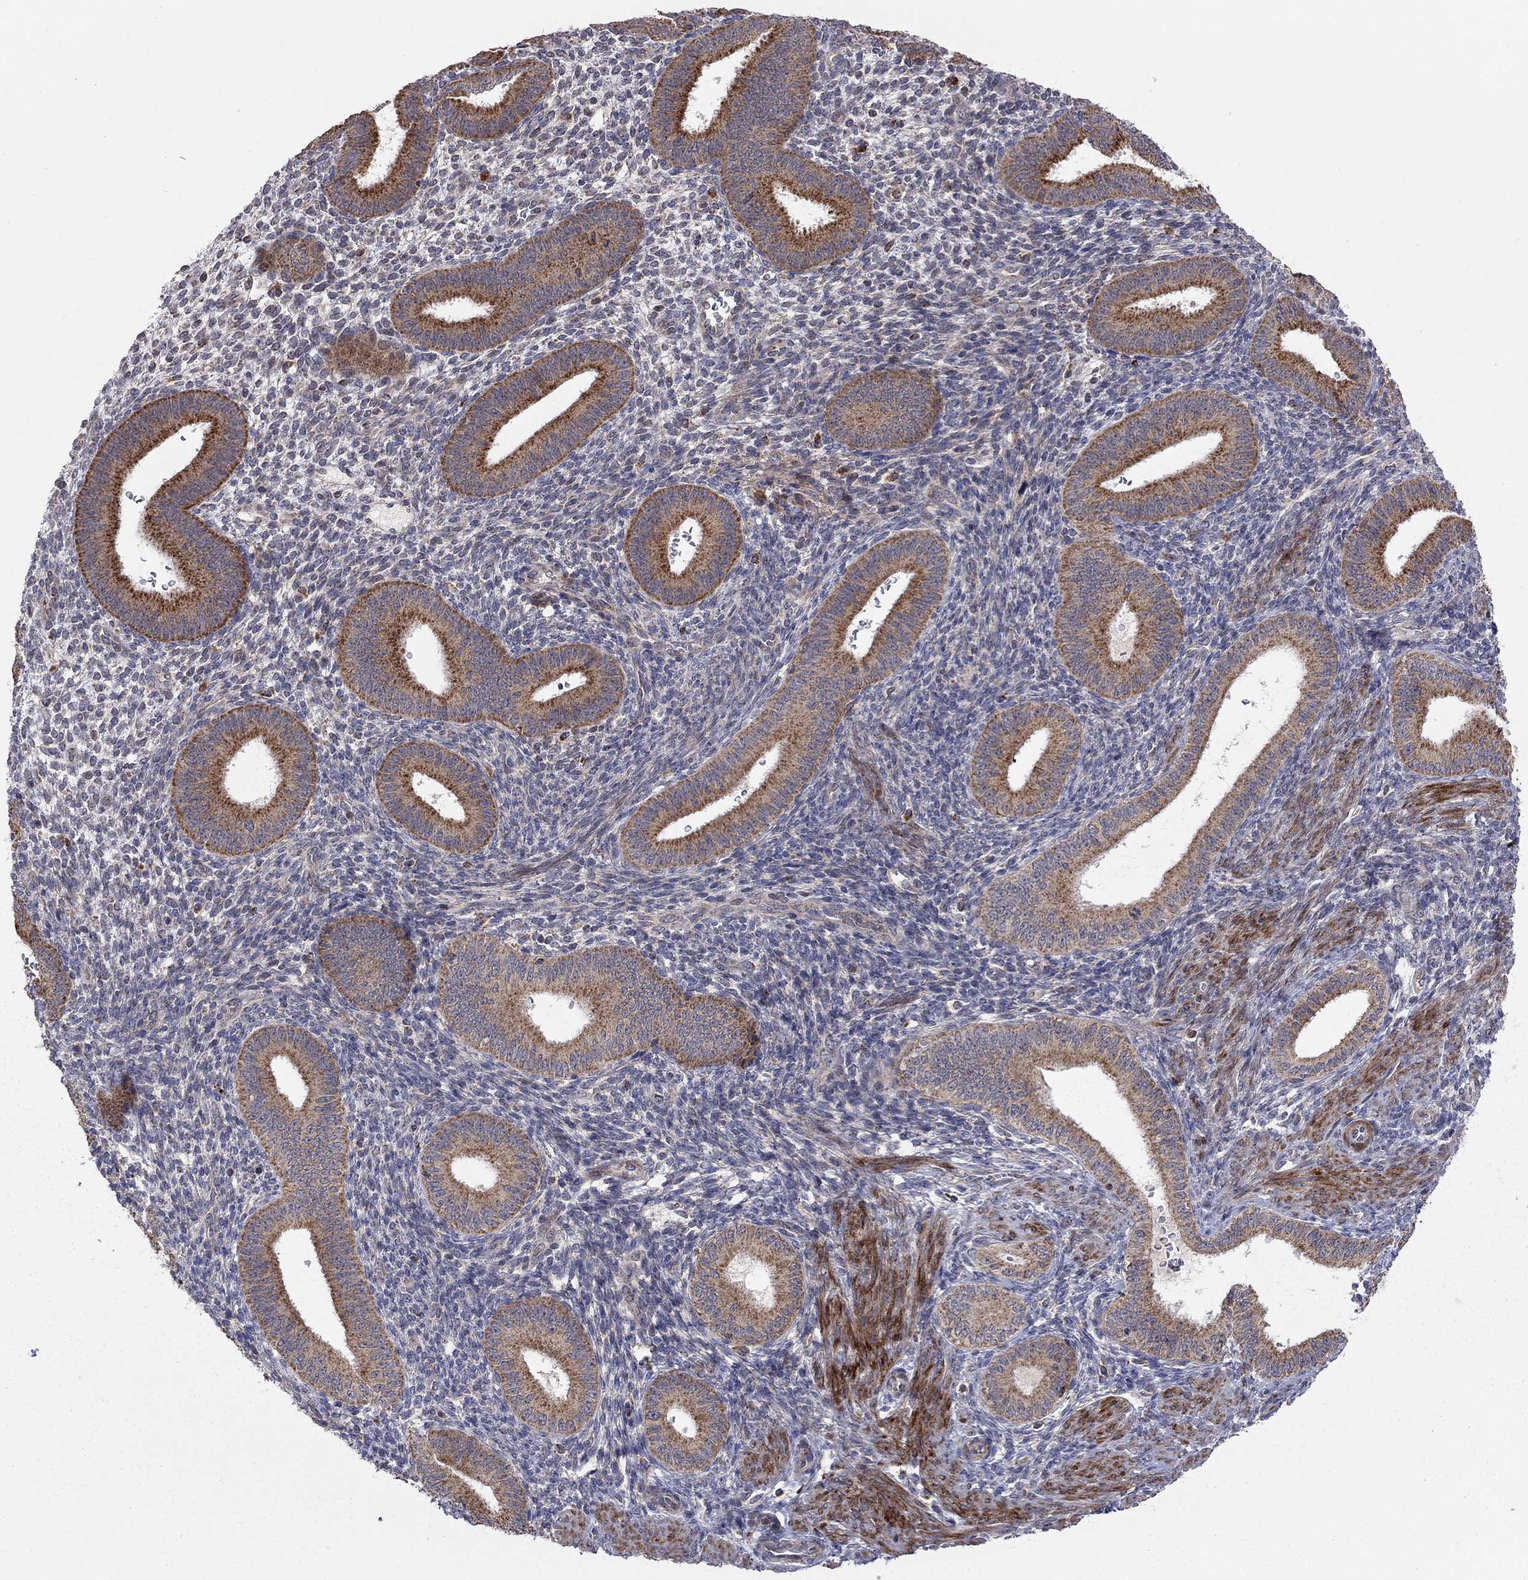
{"staining": {"intensity": "weak", "quantity": "<25%", "location": "cytoplasmic/membranous"}, "tissue": "endometrium", "cell_type": "Cells in endometrial stroma", "image_type": "normal", "snomed": [{"axis": "morphology", "description": "Normal tissue, NOS"}, {"axis": "topography", "description": "Endometrium"}], "caption": "Protein analysis of benign endometrium reveals no significant expression in cells in endometrial stroma. (Brightfield microscopy of DAB IHC at high magnification).", "gene": "IDS", "patient": {"sex": "female", "age": 39}}